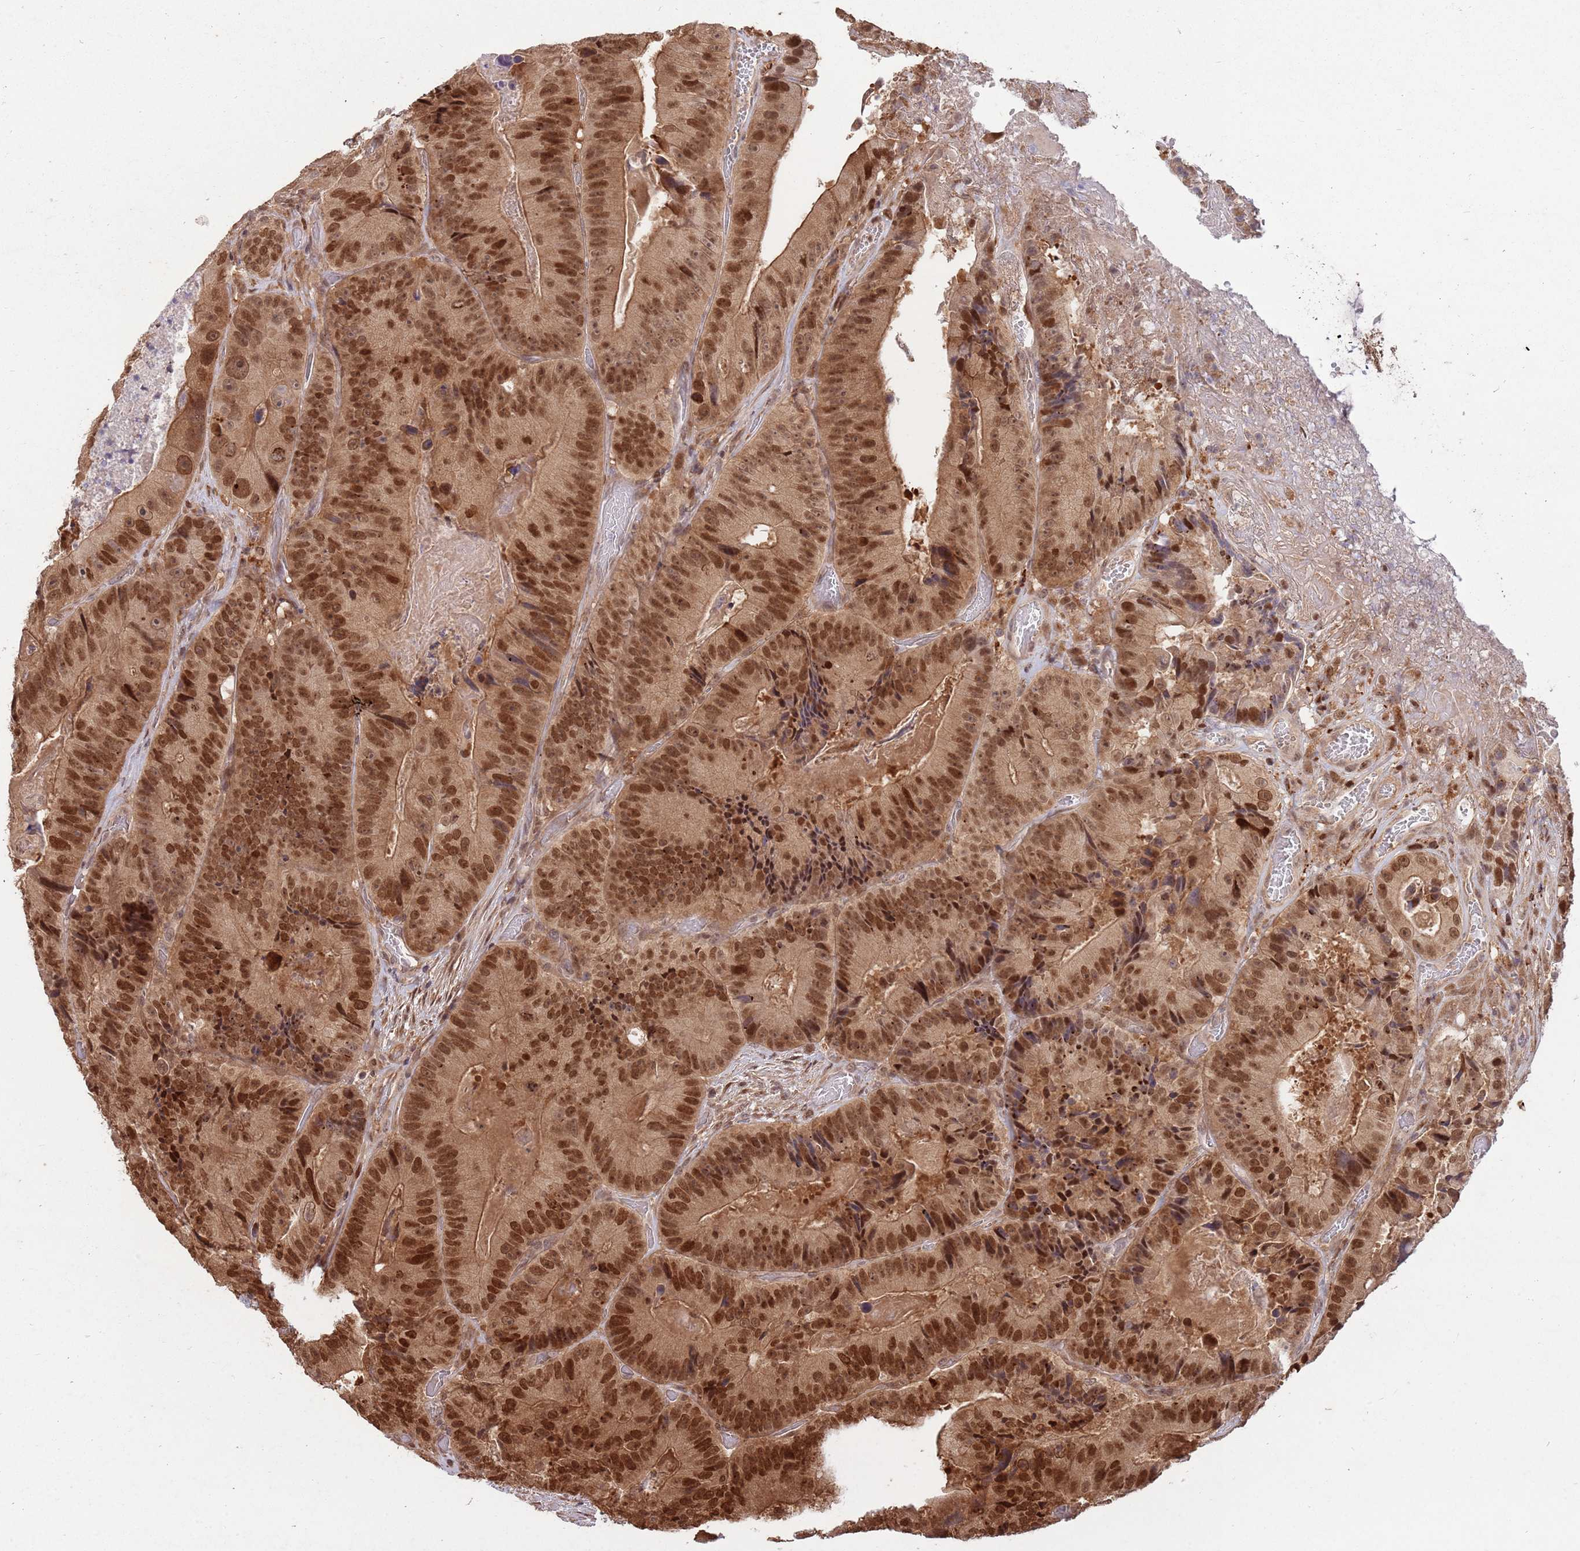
{"staining": {"intensity": "strong", "quantity": ">75%", "location": "cytoplasmic/membranous,nuclear"}, "tissue": "colorectal cancer", "cell_type": "Tumor cells", "image_type": "cancer", "snomed": [{"axis": "morphology", "description": "Adenocarcinoma, NOS"}, {"axis": "topography", "description": "Colon"}], "caption": "Protein staining of colorectal cancer (adenocarcinoma) tissue demonstrates strong cytoplasmic/membranous and nuclear expression in about >75% of tumor cells. The staining was performed using DAB (3,3'-diaminobenzidine) to visualize the protein expression in brown, while the nuclei were stained in blue with hematoxylin (Magnification: 20x).", "gene": "SALL1", "patient": {"sex": "female", "age": 86}}